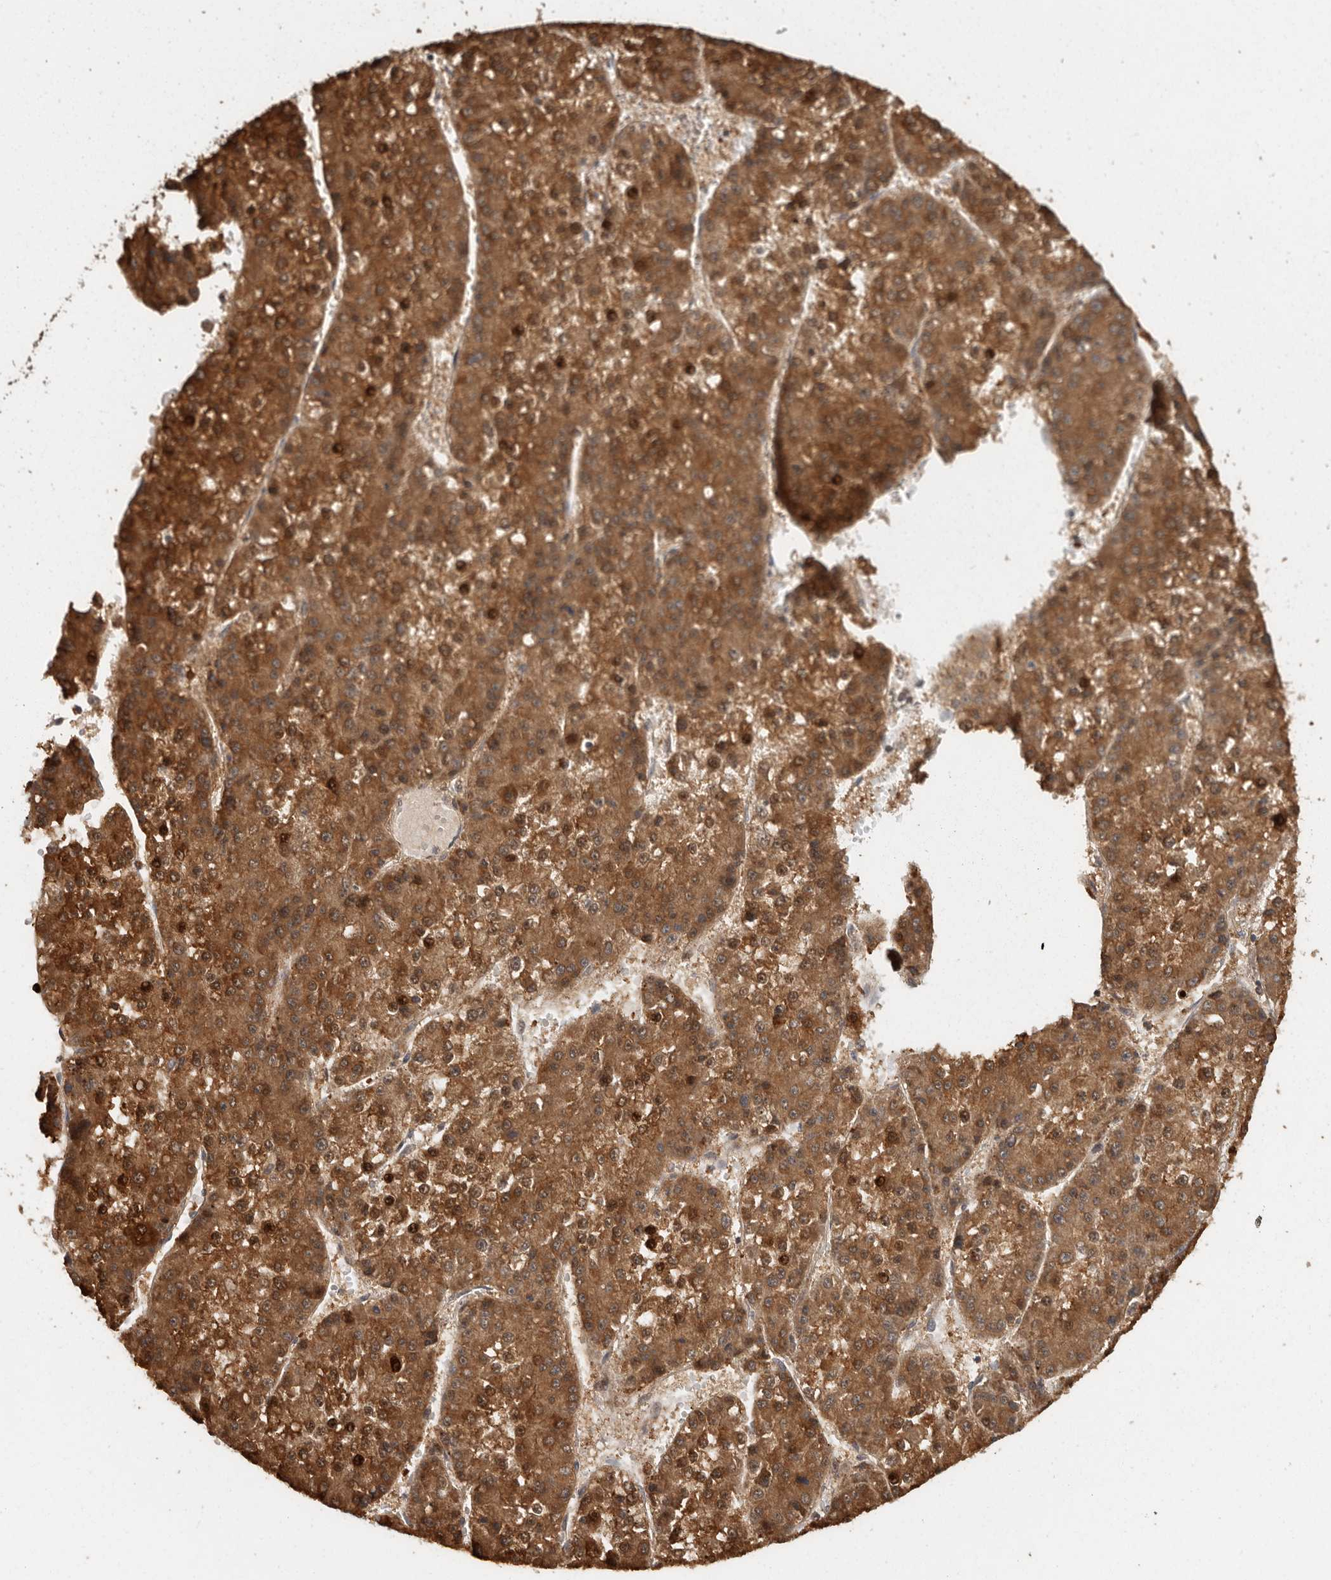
{"staining": {"intensity": "strong", "quantity": ">75%", "location": "cytoplasmic/membranous,nuclear"}, "tissue": "liver cancer", "cell_type": "Tumor cells", "image_type": "cancer", "snomed": [{"axis": "morphology", "description": "Carcinoma, Hepatocellular, NOS"}, {"axis": "topography", "description": "Liver"}], "caption": "Immunohistochemistry (IHC) (DAB (3,3'-diaminobenzidine)) staining of liver cancer (hepatocellular carcinoma) shows strong cytoplasmic/membranous and nuclear protein staining in approximately >75% of tumor cells.", "gene": "SWT1", "patient": {"sex": "female", "age": 73}}